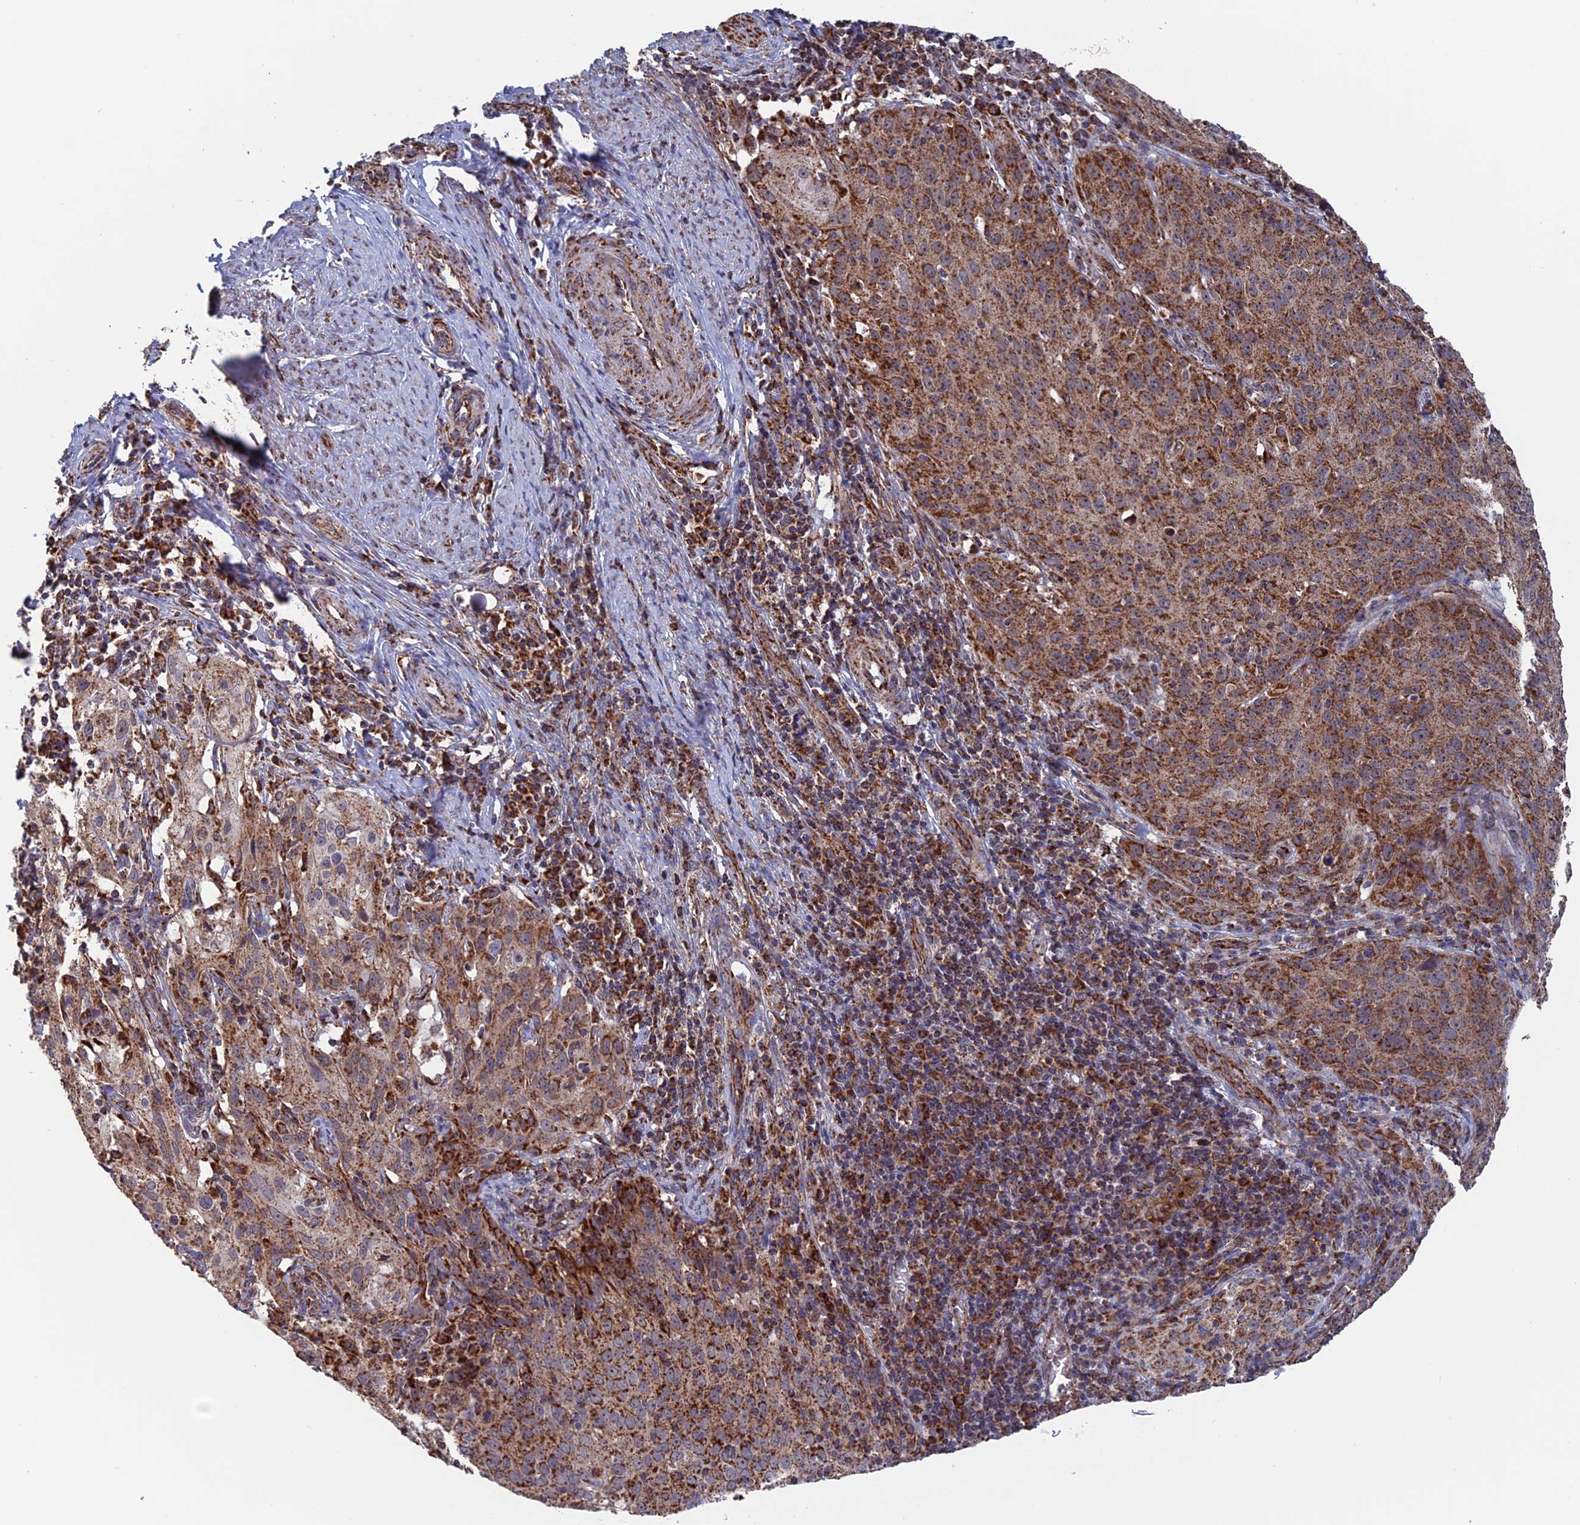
{"staining": {"intensity": "moderate", "quantity": ">75%", "location": "cytoplasmic/membranous"}, "tissue": "cervical cancer", "cell_type": "Tumor cells", "image_type": "cancer", "snomed": [{"axis": "morphology", "description": "Squamous cell carcinoma, NOS"}, {"axis": "topography", "description": "Cervix"}], "caption": "Protein analysis of cervical cancer (squamous cell carcinoma) tissue reveals moderate cytoplasmic/membranous staining in approximately >75% of tumor cells.", "gene": "DTYMK", "patient": {"sex": "female", "age": 50}}